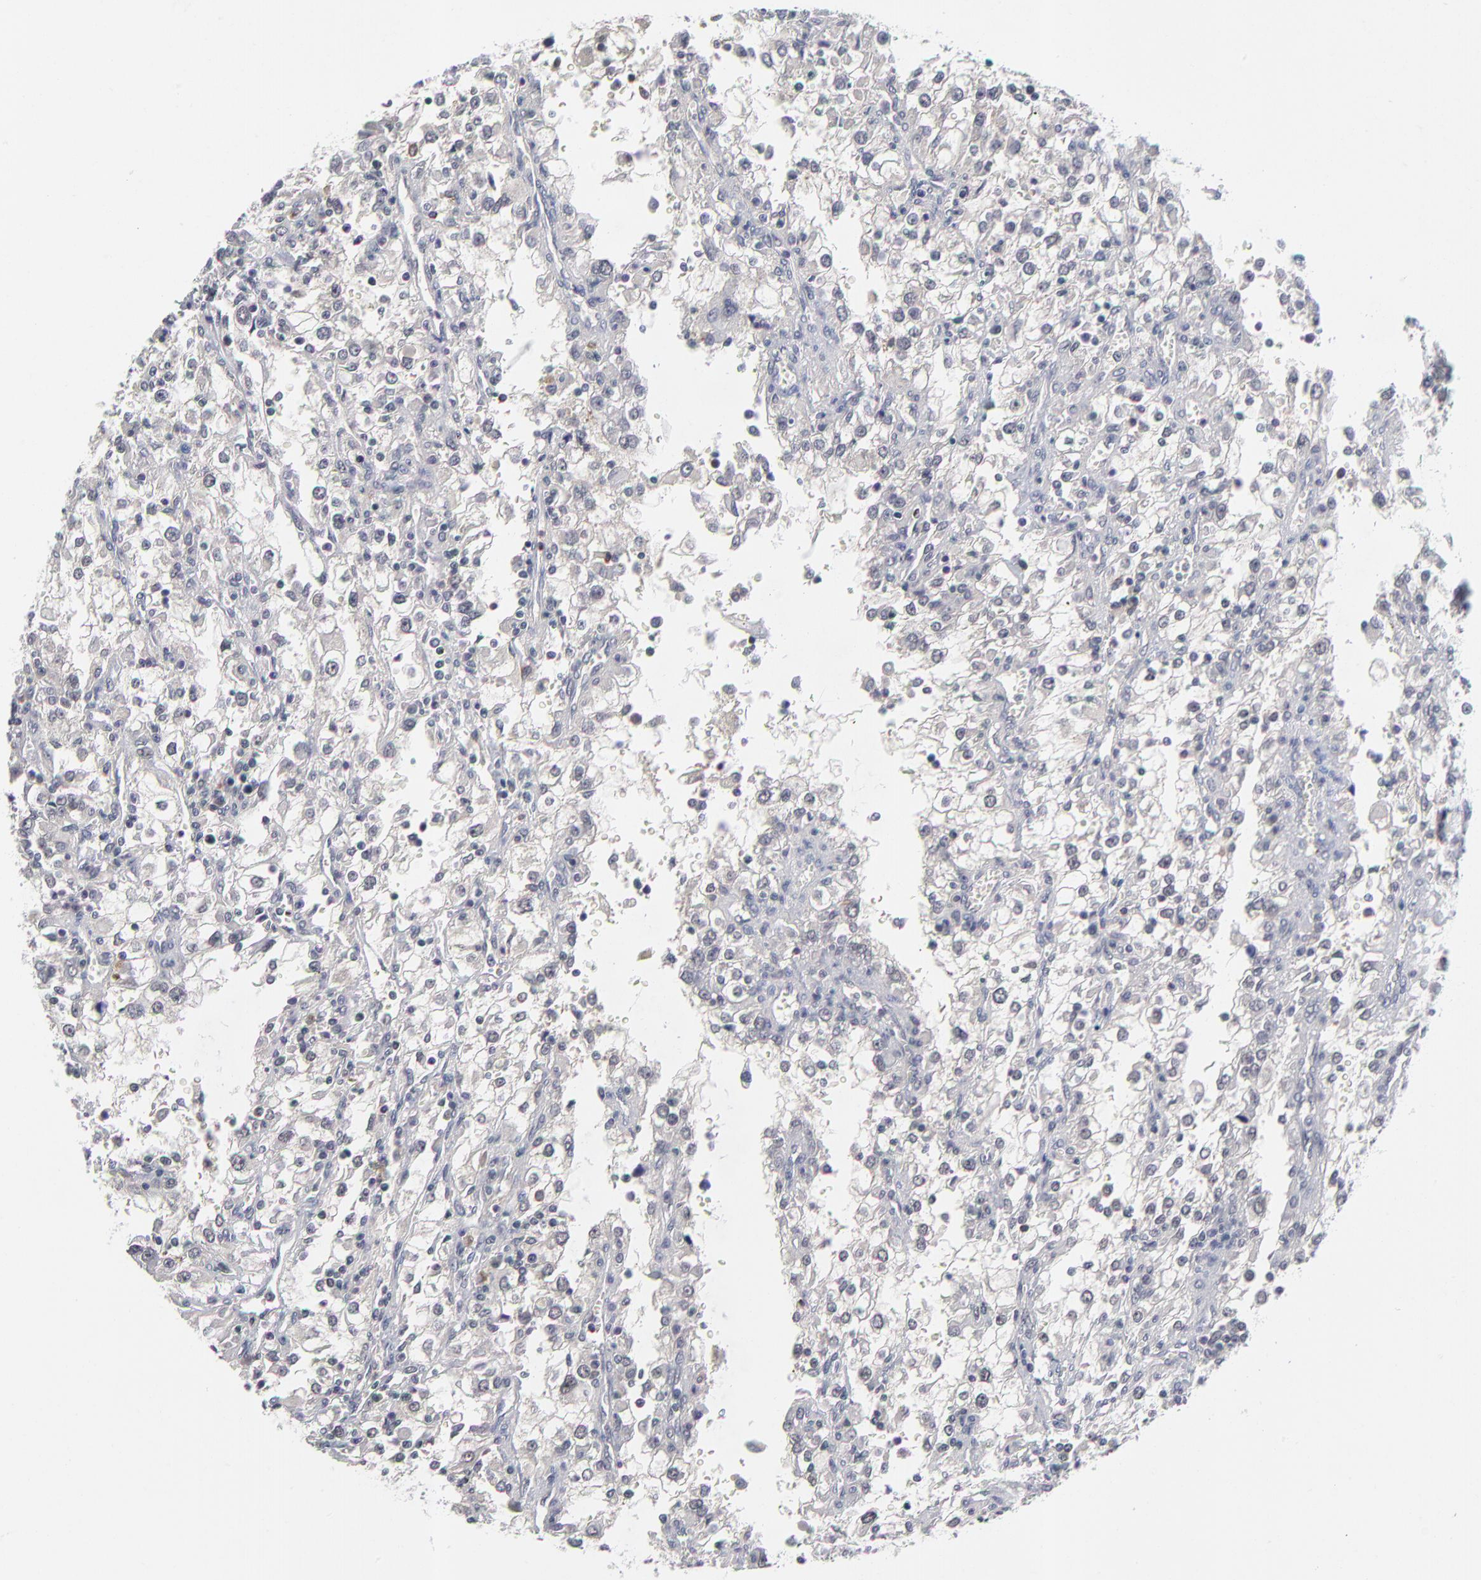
{"staining": {"intensity": "negative", "quantity": "none", "location": "none"}, "tissue": "renal cancer", "cell_type": "Tumor cells", "image_type": "cancer", "snomed": [{"axis": "morphology", "description": "Adenocarcinoma, NOS"}, {"axis": "topography", "description": "Kidney"}], "caption": "Immunohistochemical staining of renal cancer demonstrates no significant staining in tumor cells.", "gene": "WSB1", "patient": {"sex": "female", "age": 52}}